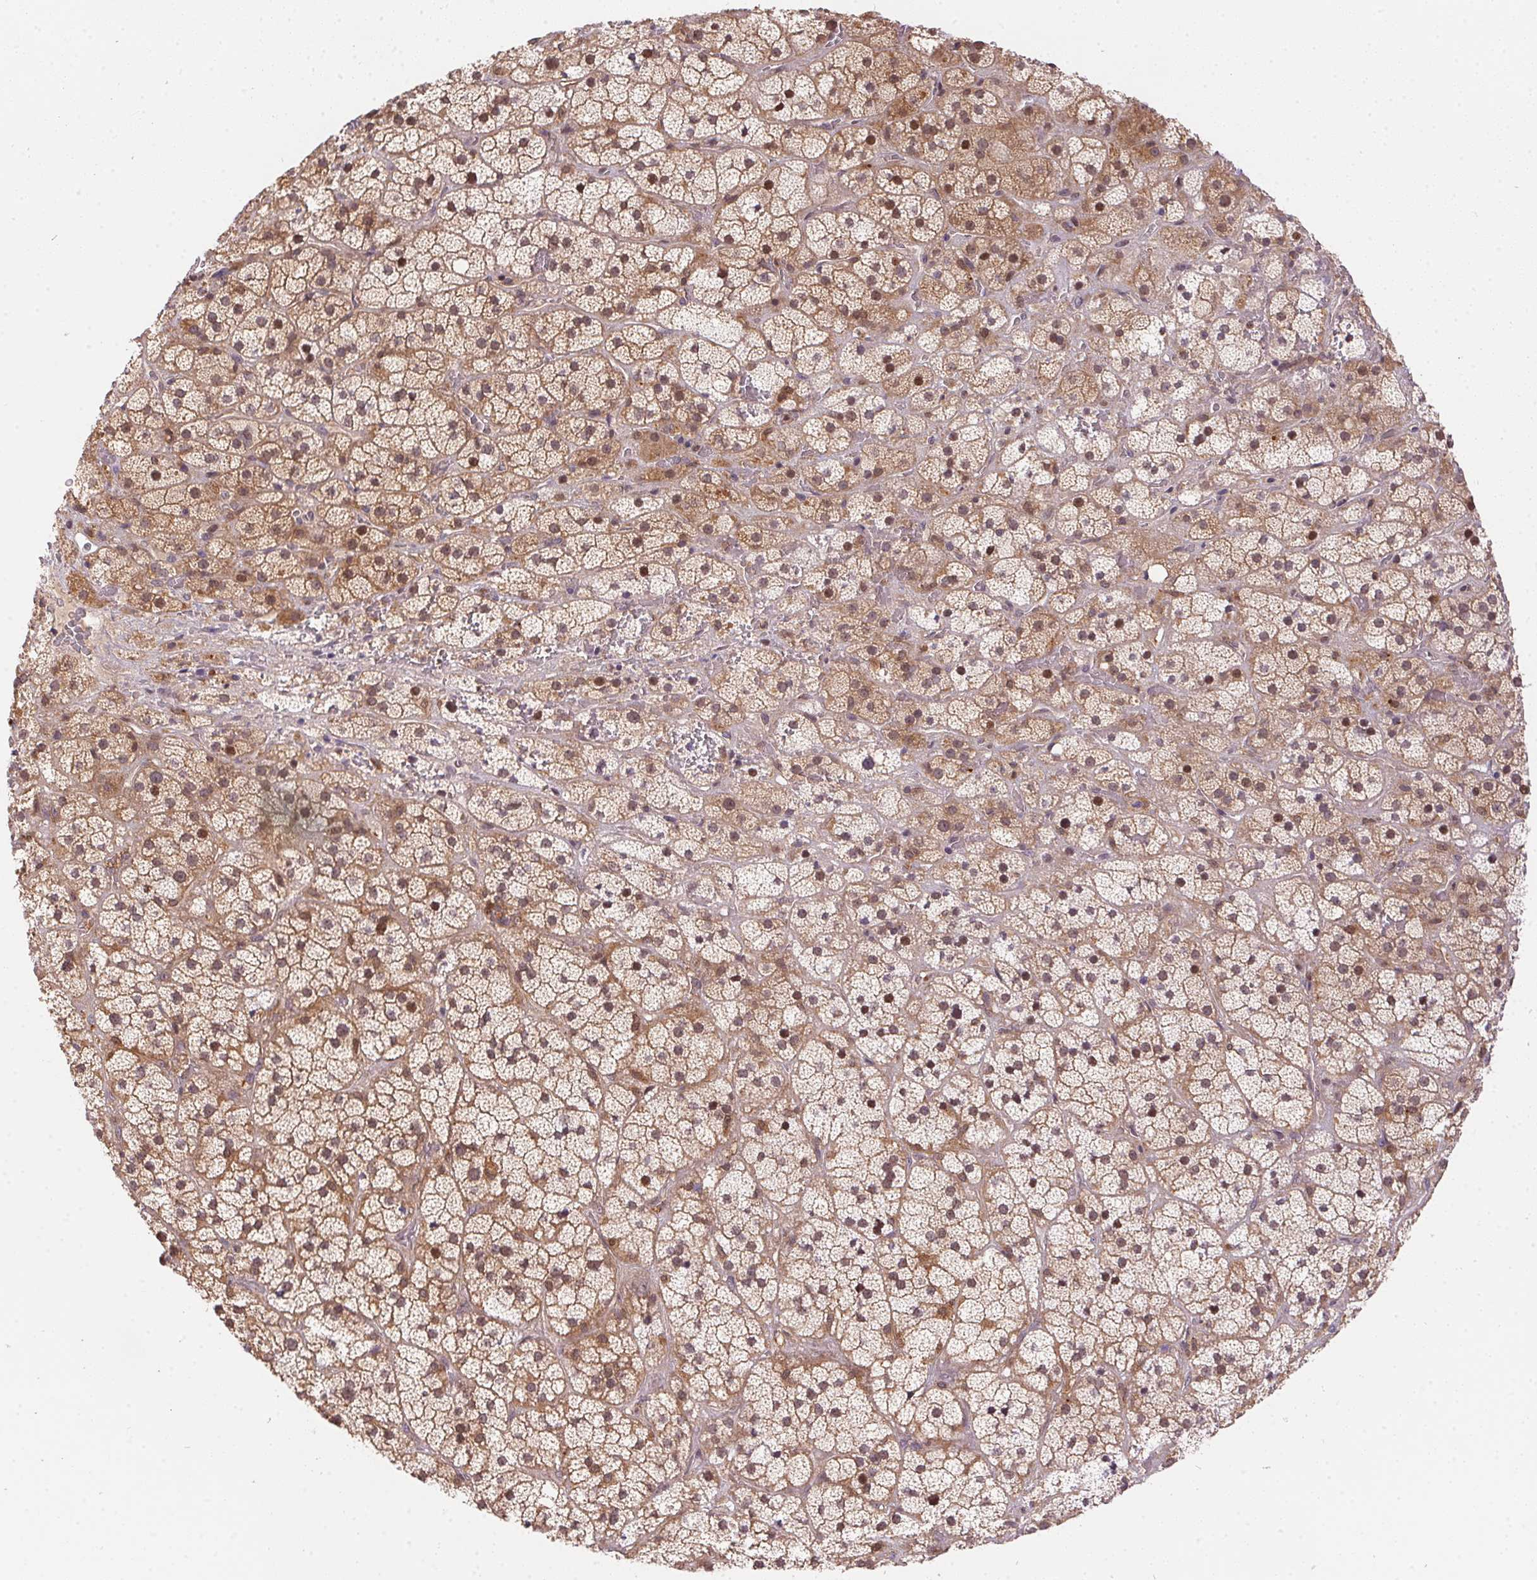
{"staining": {"intensity": "moderate", "quantity": ">75%", "location": "cytoplasmic/membranous,nuclear"}, "tissue": "adrenal gland", "cell_type": "Glandular cells", "image_type": "normal", "snomed": [{"axis": "morphology", "description": "Normal tissue, NOS"}, {"axis": "topography", "description": "Adrenal gland"}], "caption": "Benign adrenal gland reveals moderate cytoplasmic/membranous,nuclear staining in about >75% of glandular cells.", "gene": "NUDT16", "patient": {"sex": "male", "age": 57}}